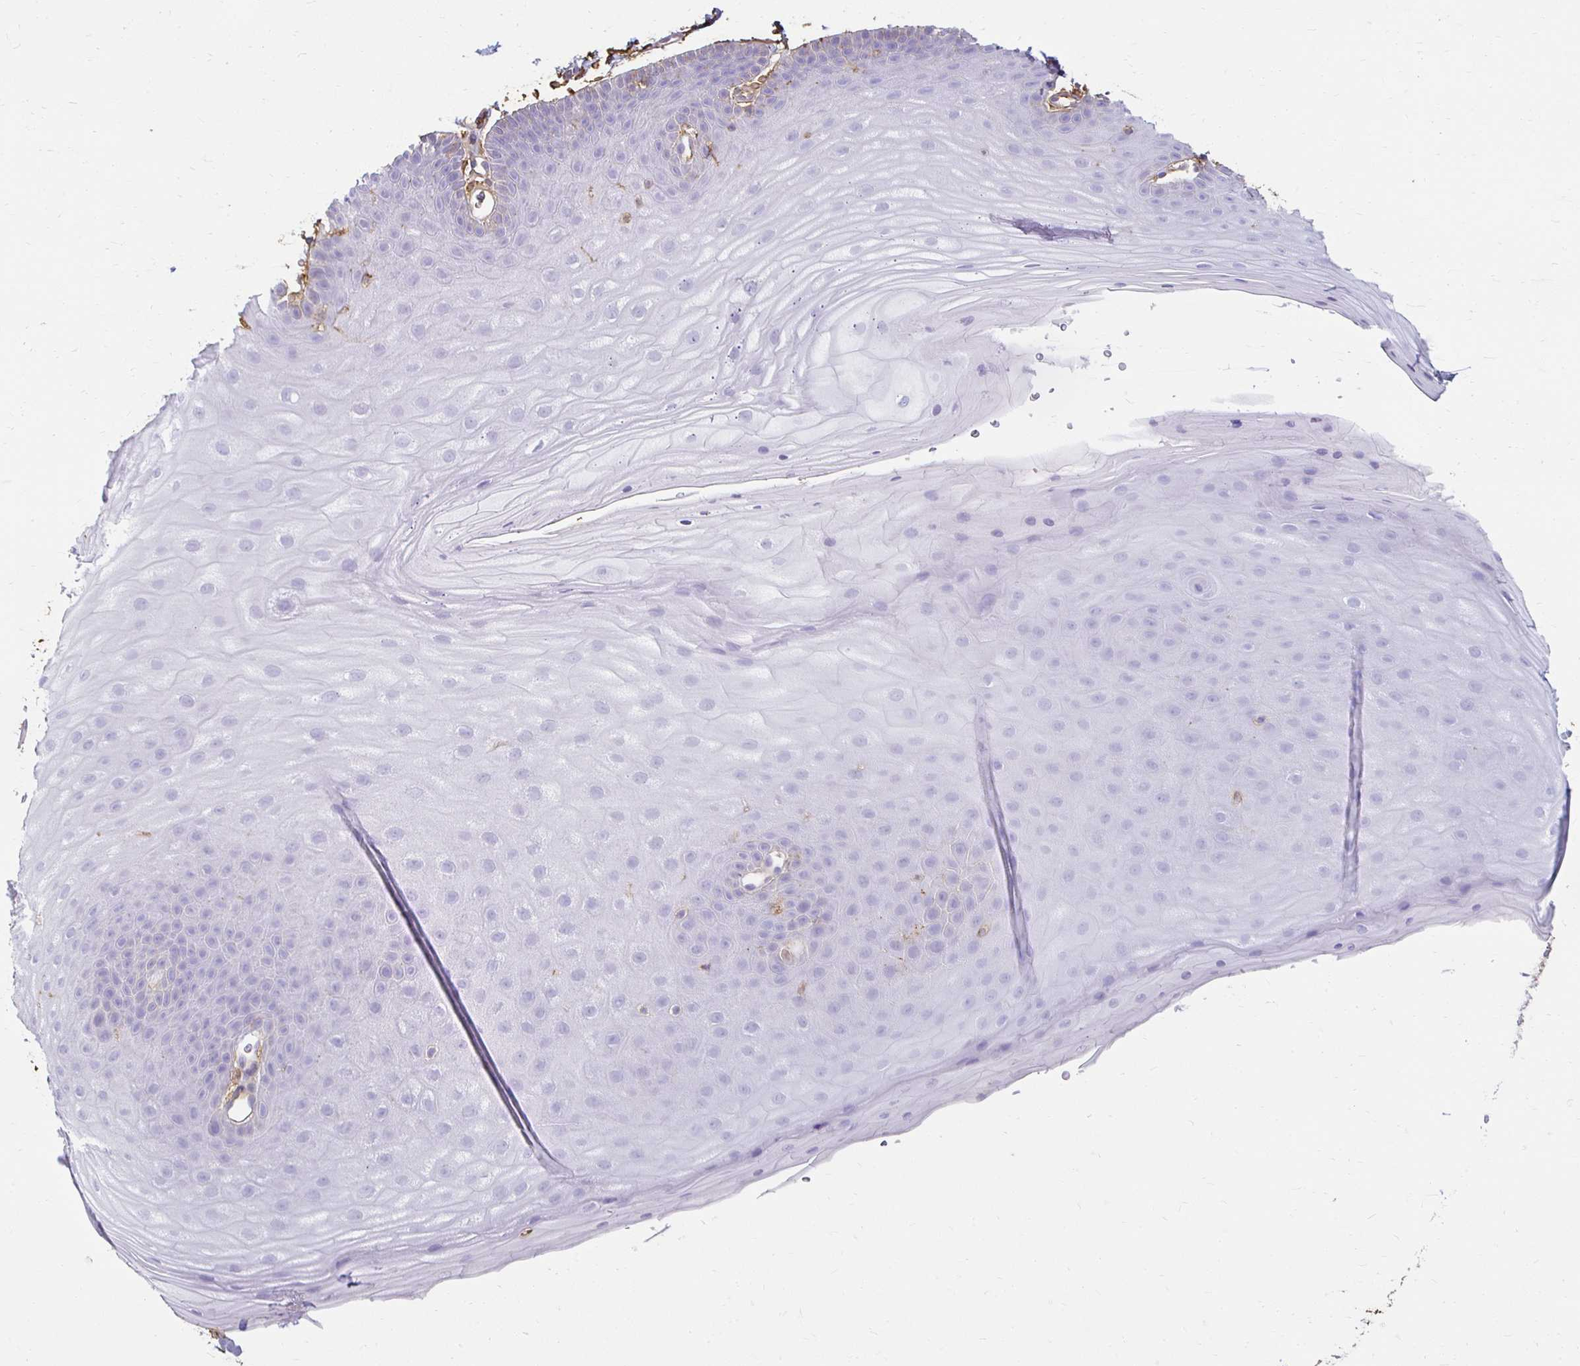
{"staining": {"intensity": "negative", "quantity": "none", "location": "none"}, "tissue": "skin", "cell_type": "Epidermal cells", "image_type": "normal", "snomed": [{"axis": "morphology", "description": "Normal tissue, NOS"}, {"axis": "topography", "description": "Anal"}], "caption": "The immunohistochemistry (IHC) micrograph has no significant staining in epidermal cells of skin.", "gene": "TAS1R3", "patient": {"sex": "male", "age": 53}}